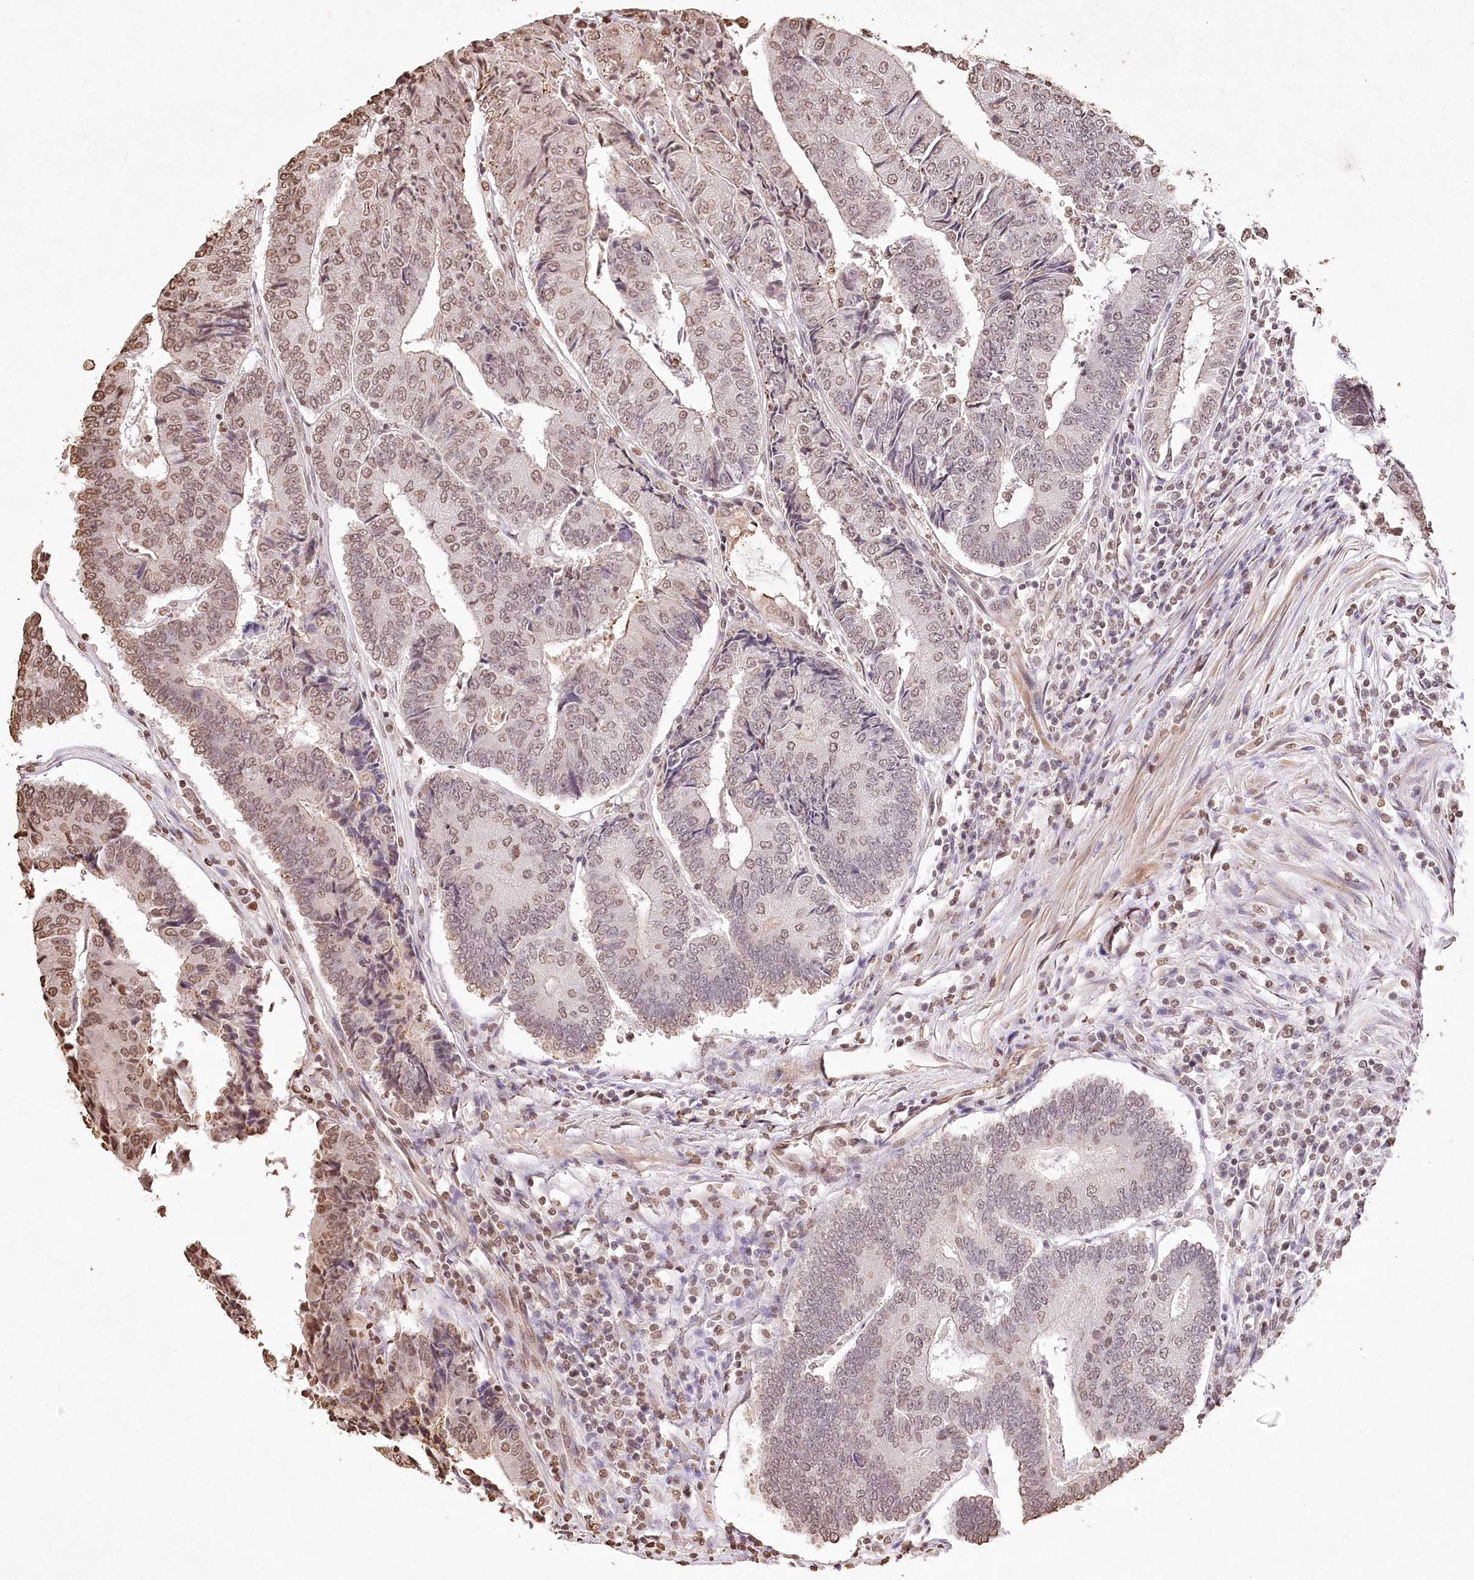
{"staining": {"intensity": "moderate", "quantity": "25%-75%", "location": "nuclear"}, "tissue": "colorectal cancer", "cell_type": "Tumor cells", "image_type": "cancer", "snomed": [{"axis": "morphology", "description": "Adenocarcinoma, NOS"}, {"axis": "topography", "description": "Colon"}], "caption": "The micrograph shows immunohistochemical staining of adenocarcinoma (colorectal). There is moderate nuclear positivity is identified in approximately 25%-75% of tumor cells.", "gene": "DMXL1", "patient": {"sex": "female", "age": 67}}